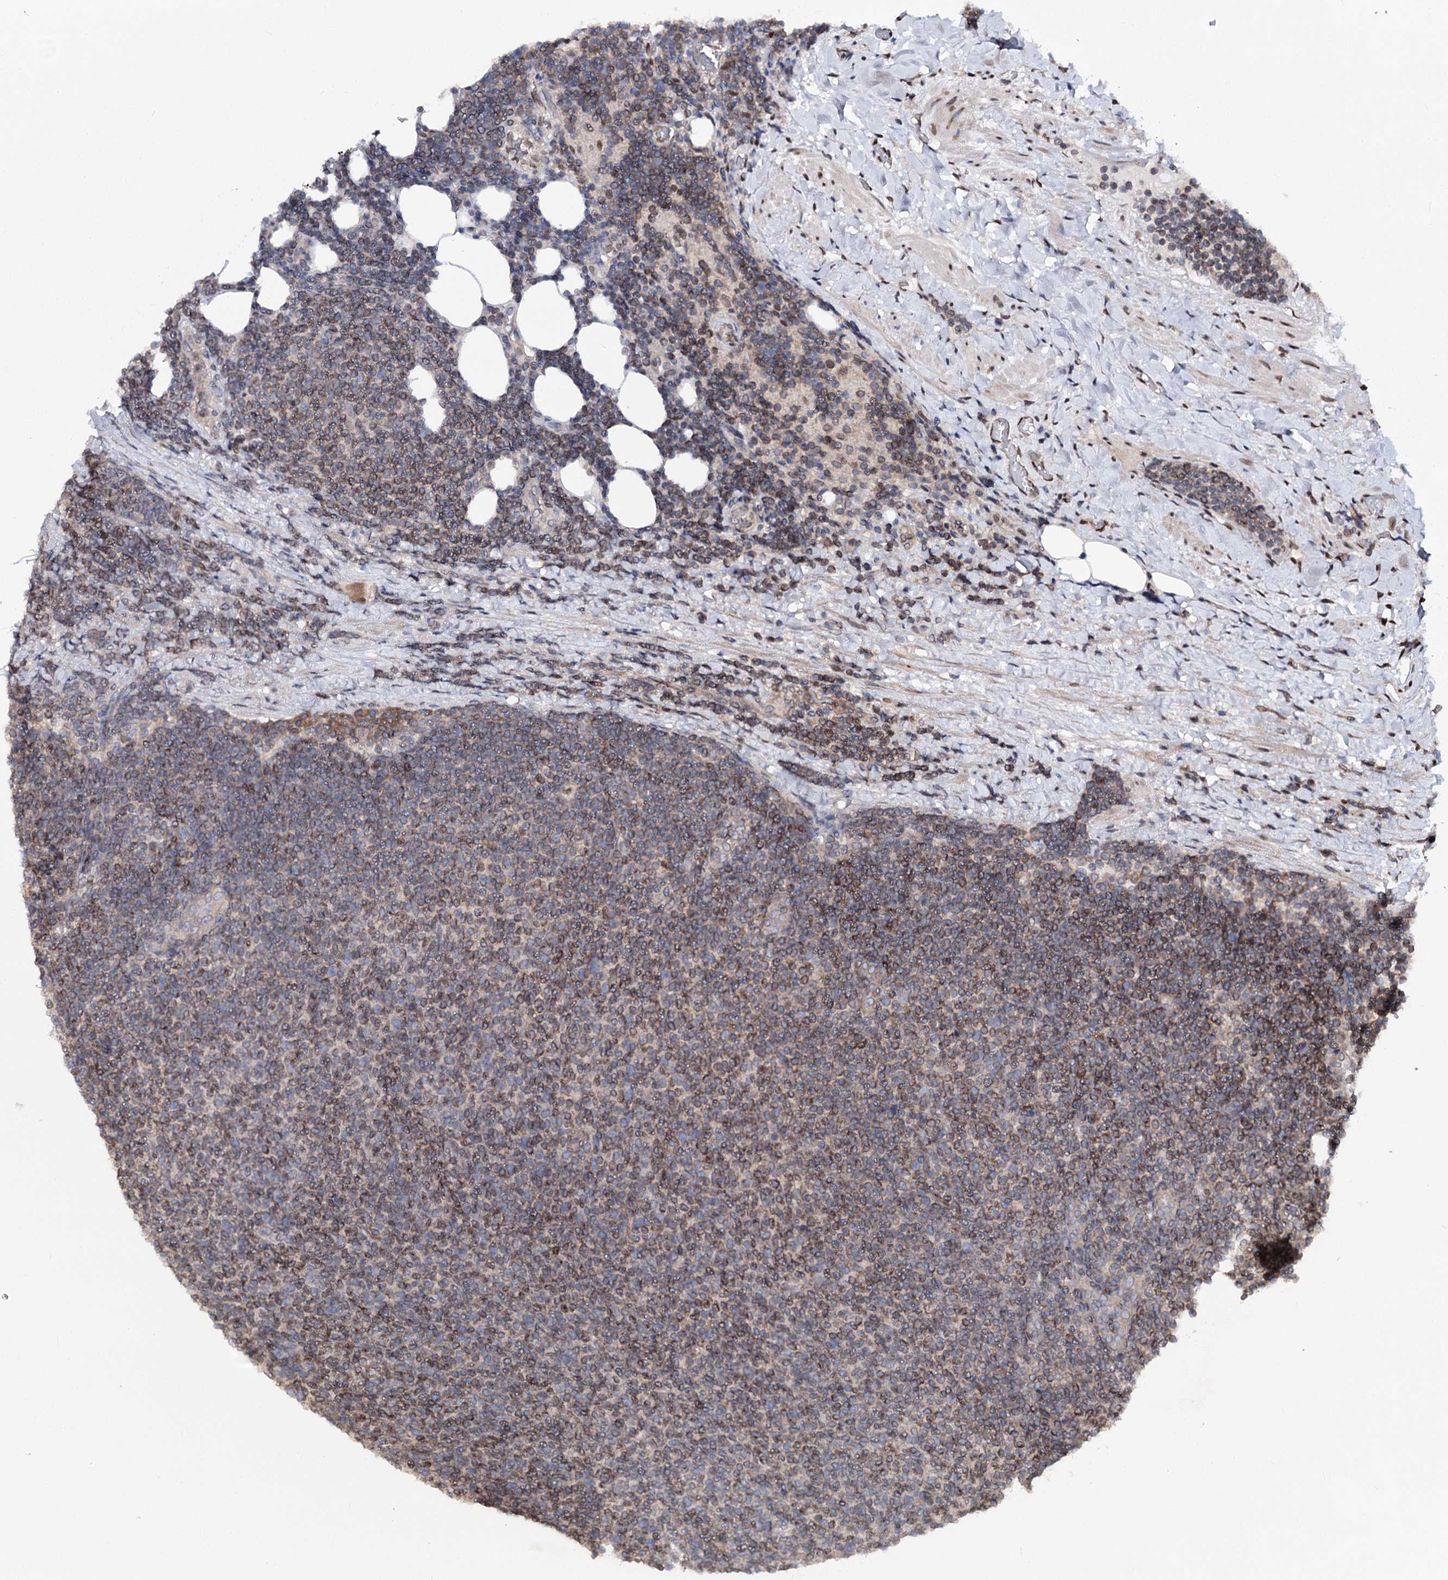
{"staining": {"intensity": "moderate", "quantity": "25%-75%", "location": "cytoplasmic/membranous"}, "tissue": "lymphoma", "cell_type": "Tumor cells", "image_type": "cancer", "snomed": [{"axis": "morphology", "description": "Malignant lymphoma, non-Hodgkin's type, Low grade"}, {"axis": "topography", "description": "Lymph node"}], "caption": "The immunohistochemical stain labels moderate cytoplasmic/membranous positivity in tumor cells of malignant lymphoma, non-Hodgkin's type (low-grade) tissue. The staining was performed using DAB (3,3'-diaminobenzidine), with brown indicating positive protein expression. Nuclei are stained blue with hematoxylin.", "gene": "FGFR1OP2", "patient": {"sex": "male", "age": 66}}